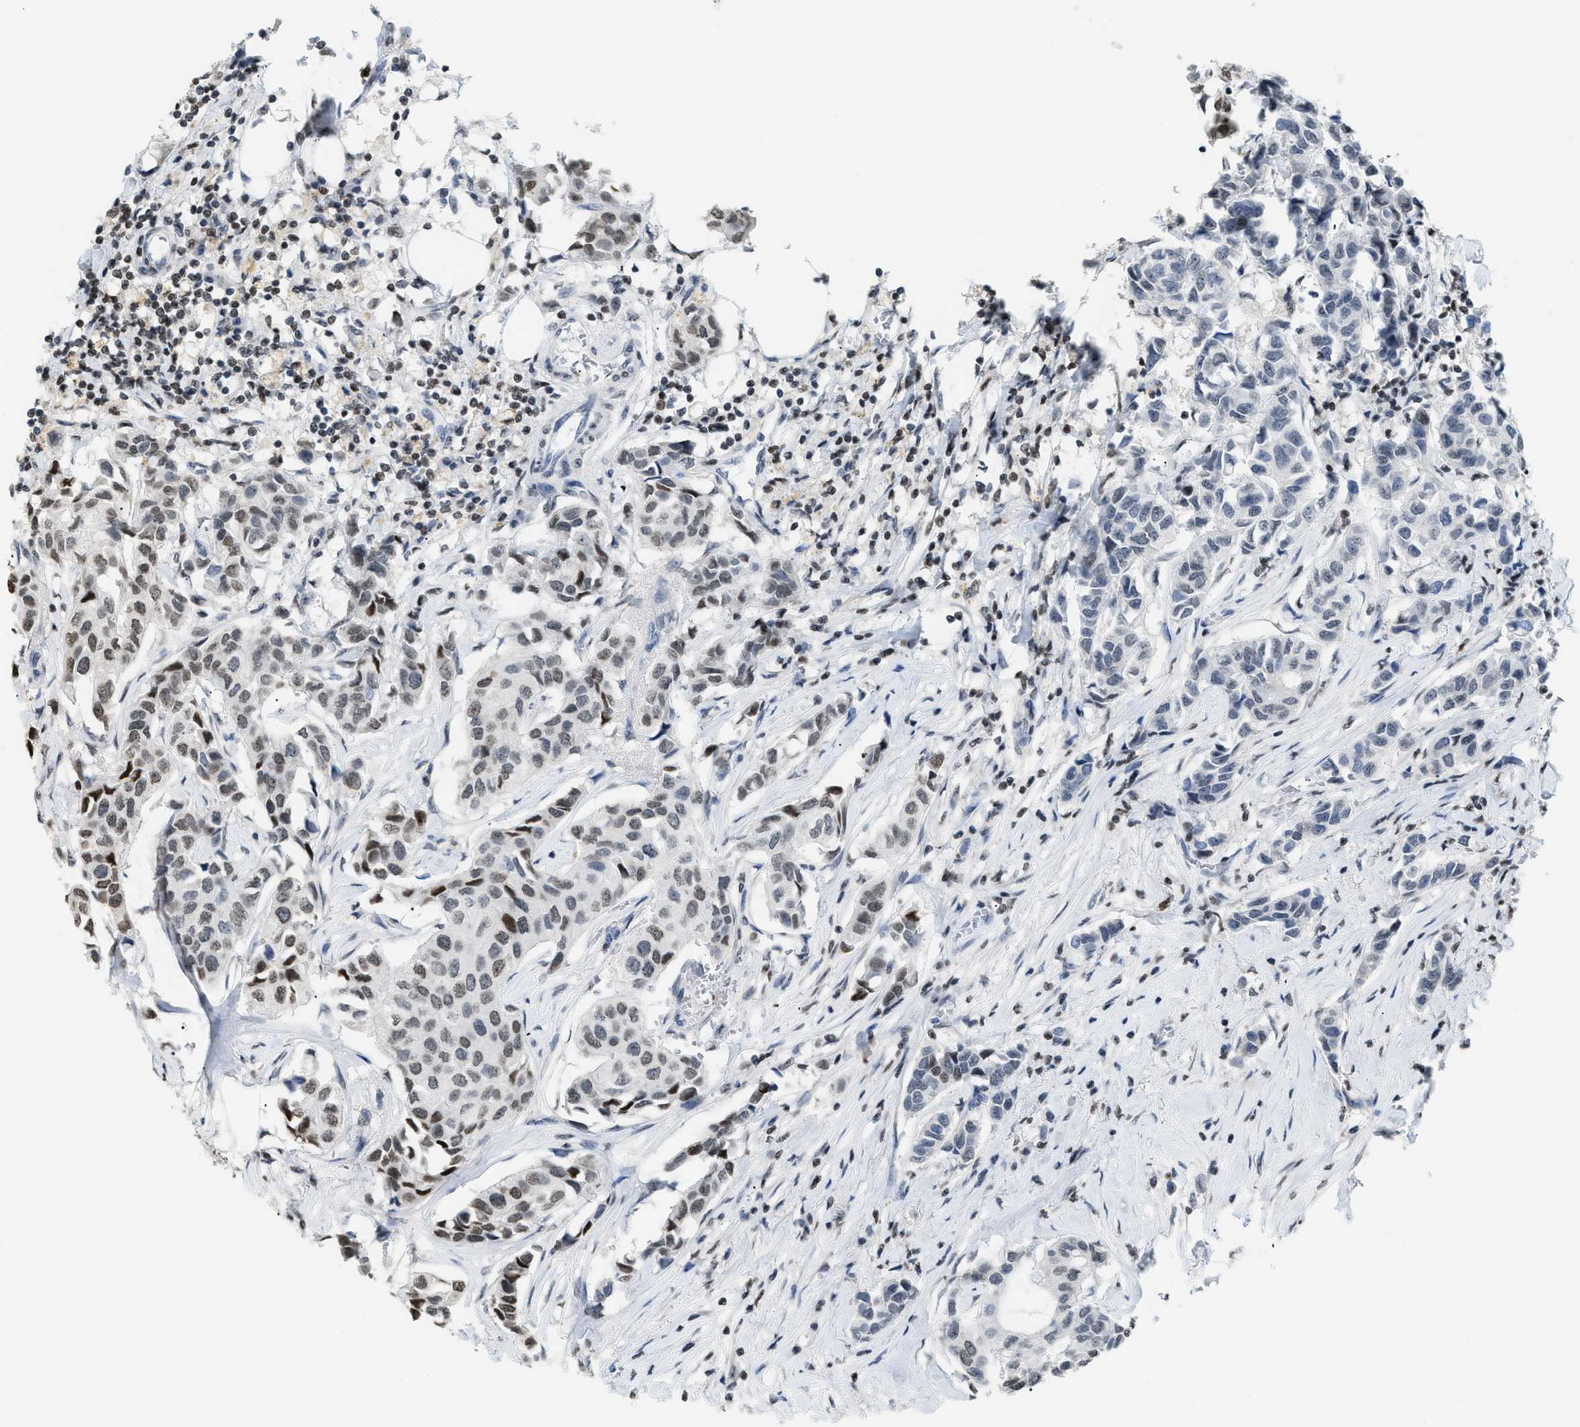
{"staining": {"intensity": "weak", "quantity": "25%-75%", "location": "nuclear"}, "tissue": "breast cancer", "cell_type": "Tumor cells", "image_type": "cancer", "snomed": [{"axis": "morphology", "description": "Duct carcinoma"}, {"axis": "topography", "description": "Breast"}], "caption": "Immunohistochemical staining of breast cancer displays weak nuclear protein staining in about 25%-75% of tumor cells. (DAB IHC with brightfield microscopy, high magnification).", "gene": "HMGN2", "patient": {"sex": "female", "age": 80}}